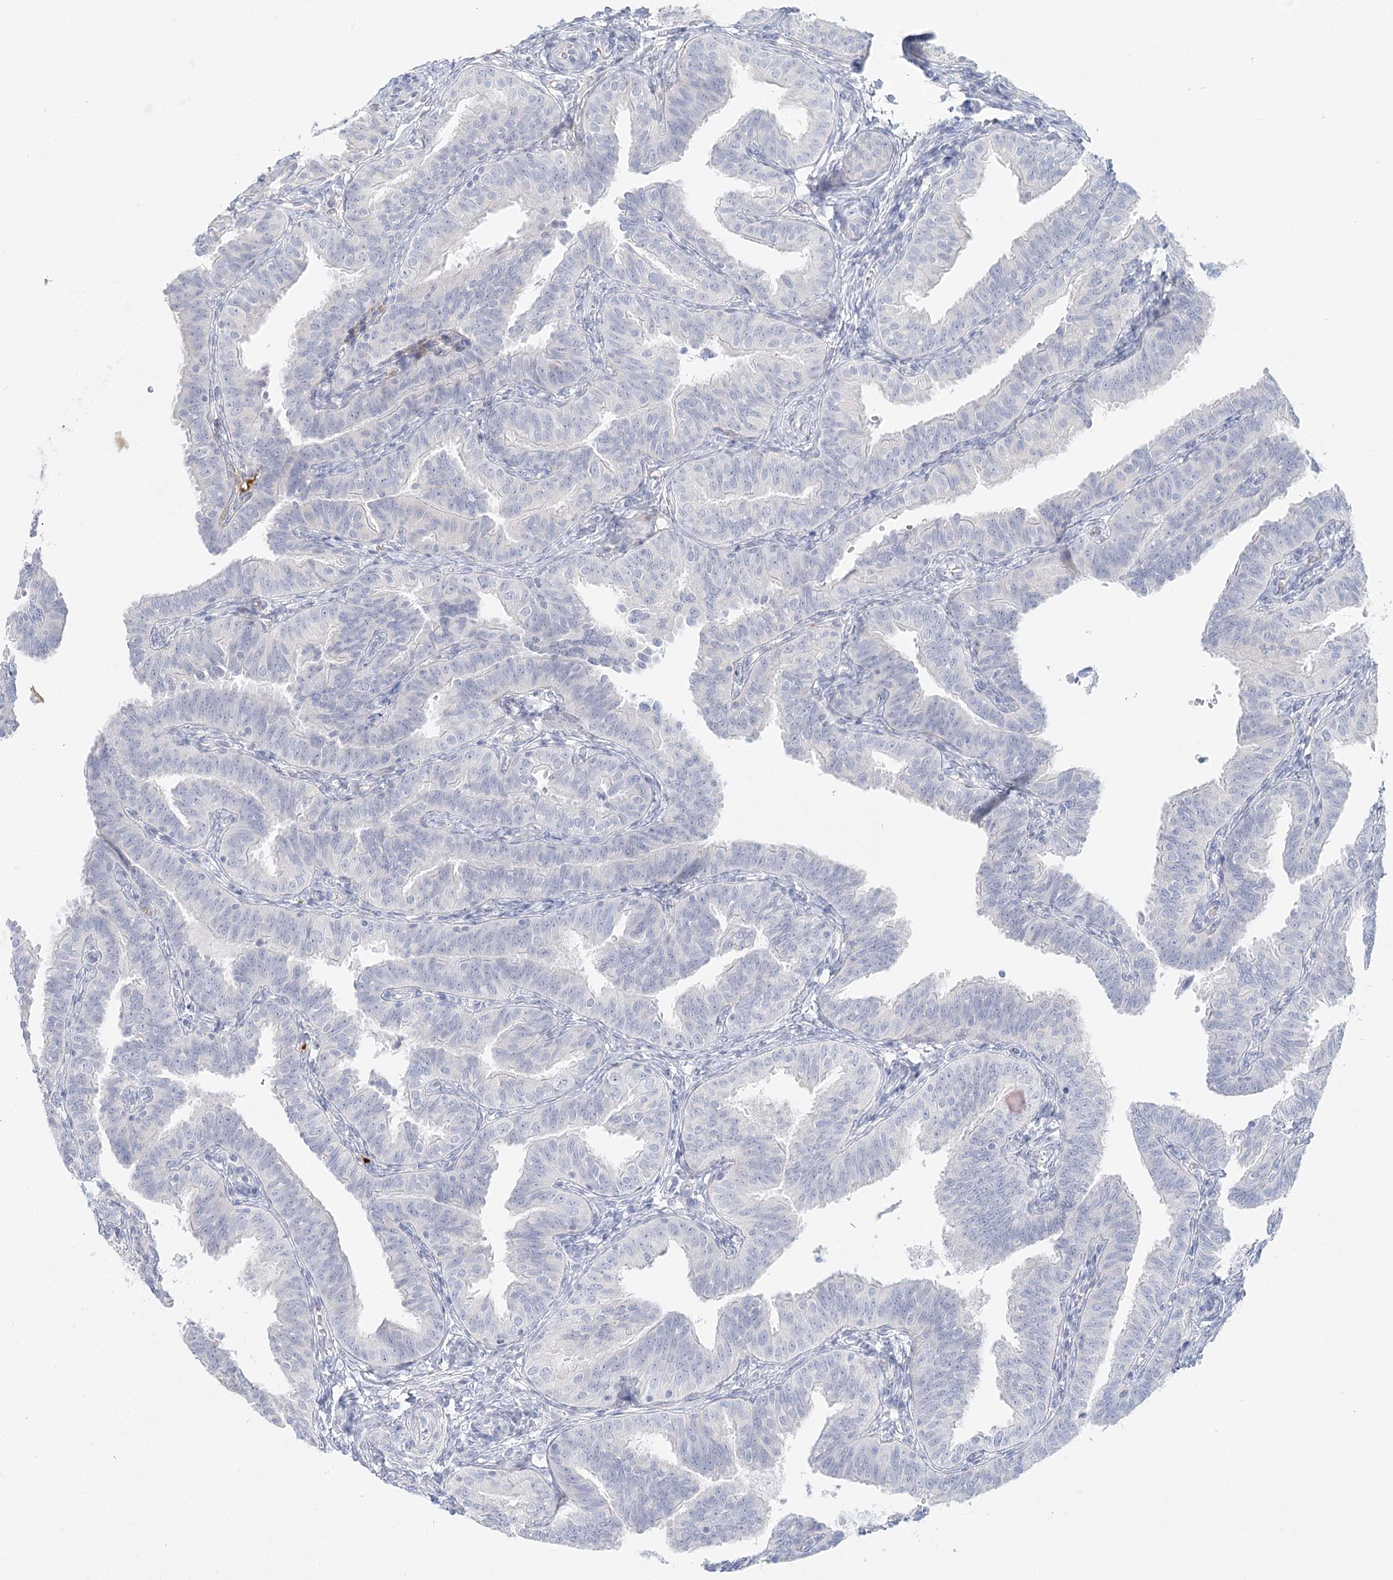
{"staining": {"intensity": "negative", "quantity": "none", "location": "none"}, "tissue": "fallopian tube", "cell_type": "Glandular cells", "image_type": "normal", "snomed": [{"axis": "morphology", "description": "Normal tissue, NOS"}, {"axis": "topography", "description": "Fallopian tube"}], "caption": "A photomicrograph of human fallopian tube is negative for staining in glandular cells. Brightfield microscopy of immunohistochemistry (IHC) stained with DAB (brown) and hematoxylin (blue), captured at high magnification.", "gene": "DMGDH", "patient": {"sex": "female", "age": 35}}